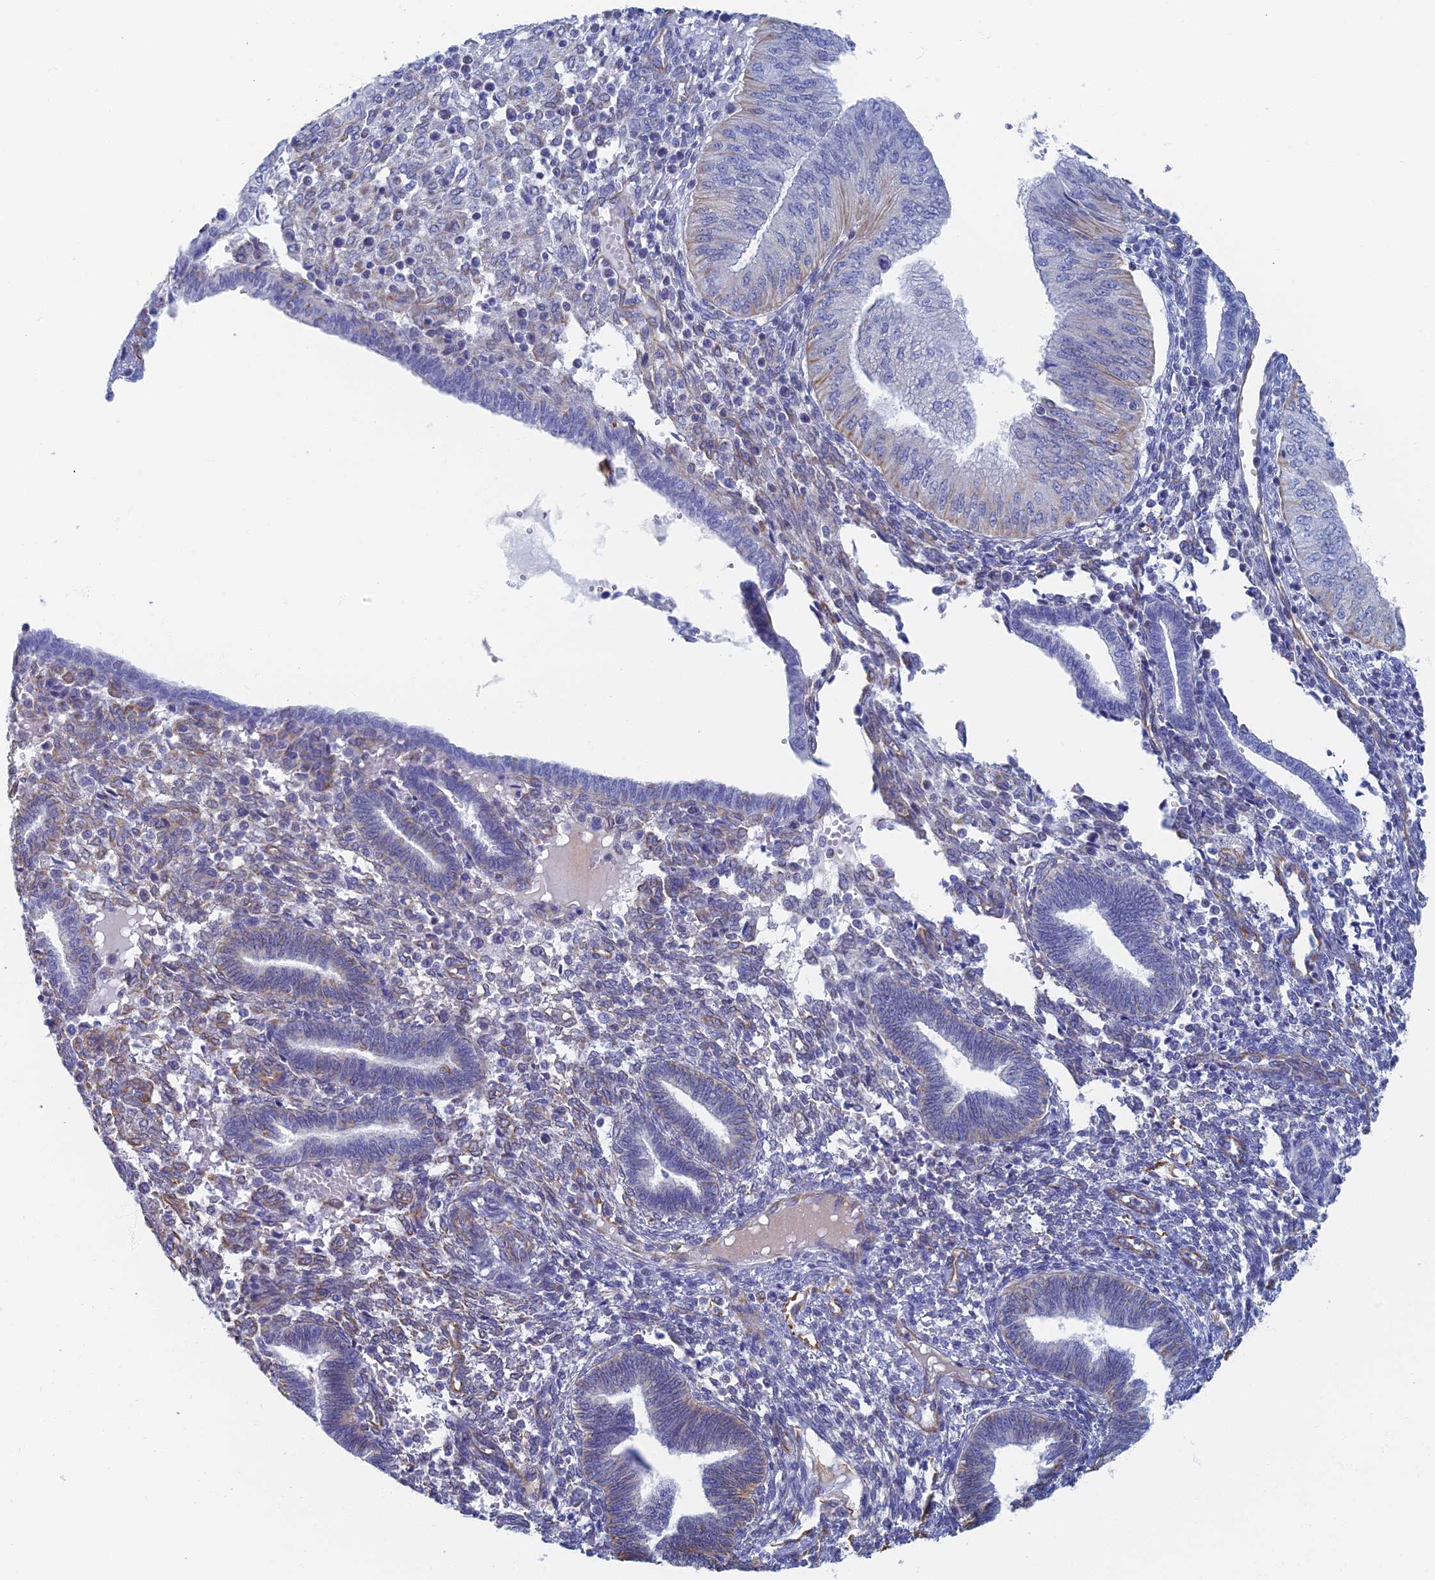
{"staining": {"intensity": "negative", "quantity": "none", "location": "none"}, "tissue": "endometrial cancer", "cell_type": "Tumor cells", "image_type": "cancer", "snomed": [{"axis": "morphology", "description": "Normal tissue, NOS"}, {"axis": "morphology", "description": "Adenocarcinoma, NOS"}, {"axis": "topography", "description": "Endometrium"}], "caption": "Endometrial cancer was stained to show a protein in brown. There is no significant staining in tumor cells.", "gene": "RMC1", "patient": {"sex": "female", "age": 53}}